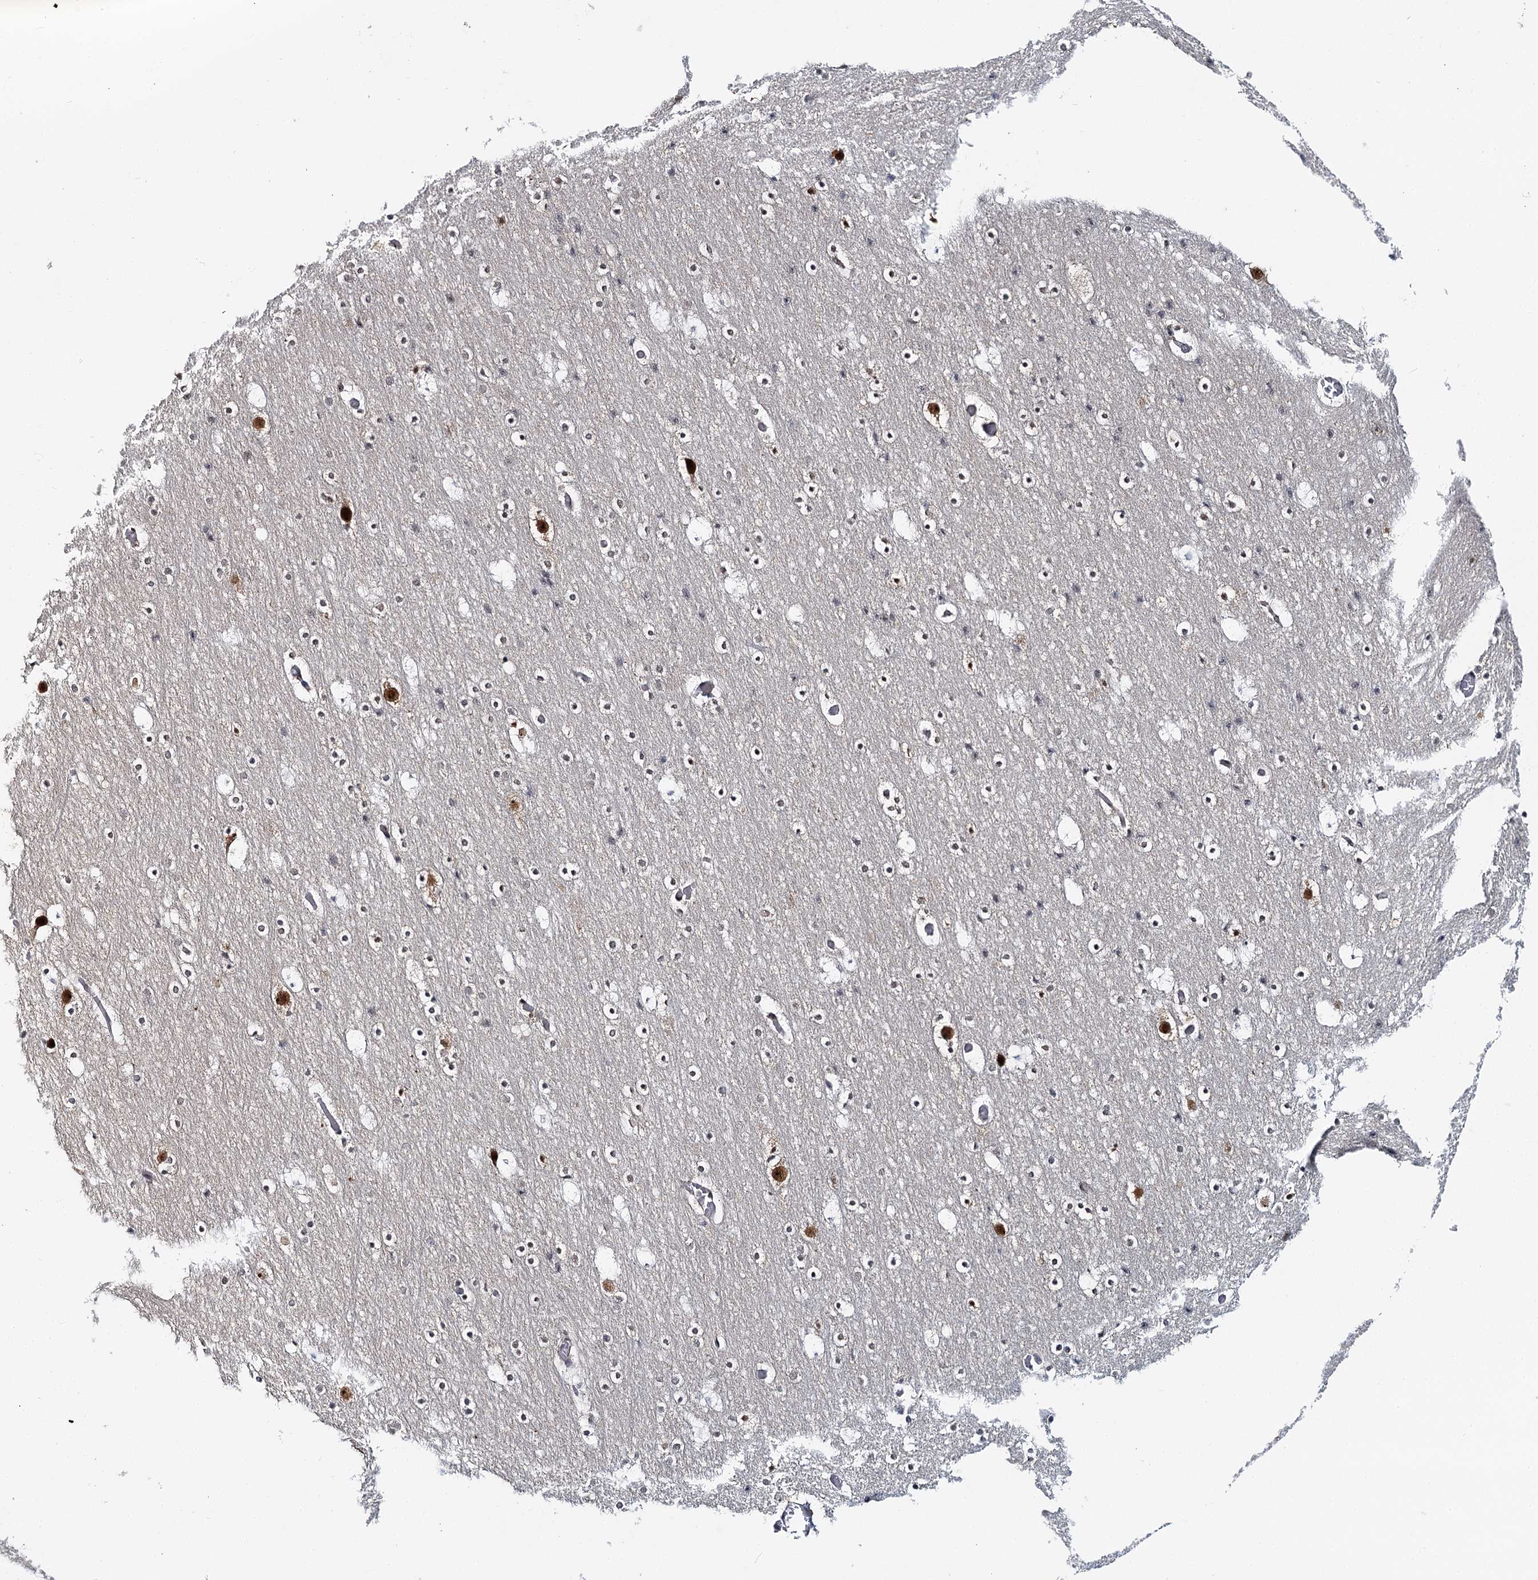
{"staining": {"intensity": "weak", "quantity": ">75%", "location": "cytoplasmic/membranous"}, "tissue": "cerebral cortex", "cell_type": "Endothelial cells", "image_type": "normal", "snomed": [{"axis": "morphology", "description": "Normal tissue, NOS"}, {"axis": "topography", "description": "Cerebral cortex"}], "caption": "Immunohistochemical staining of unremarkable cerebral cortex shows >75% levels of weak cytoplasmic/membranous protein positivity in approximately >75% of endothelial cells.", "gene": "FAM120B", "patient": {"sex": "male", "age": 57}}